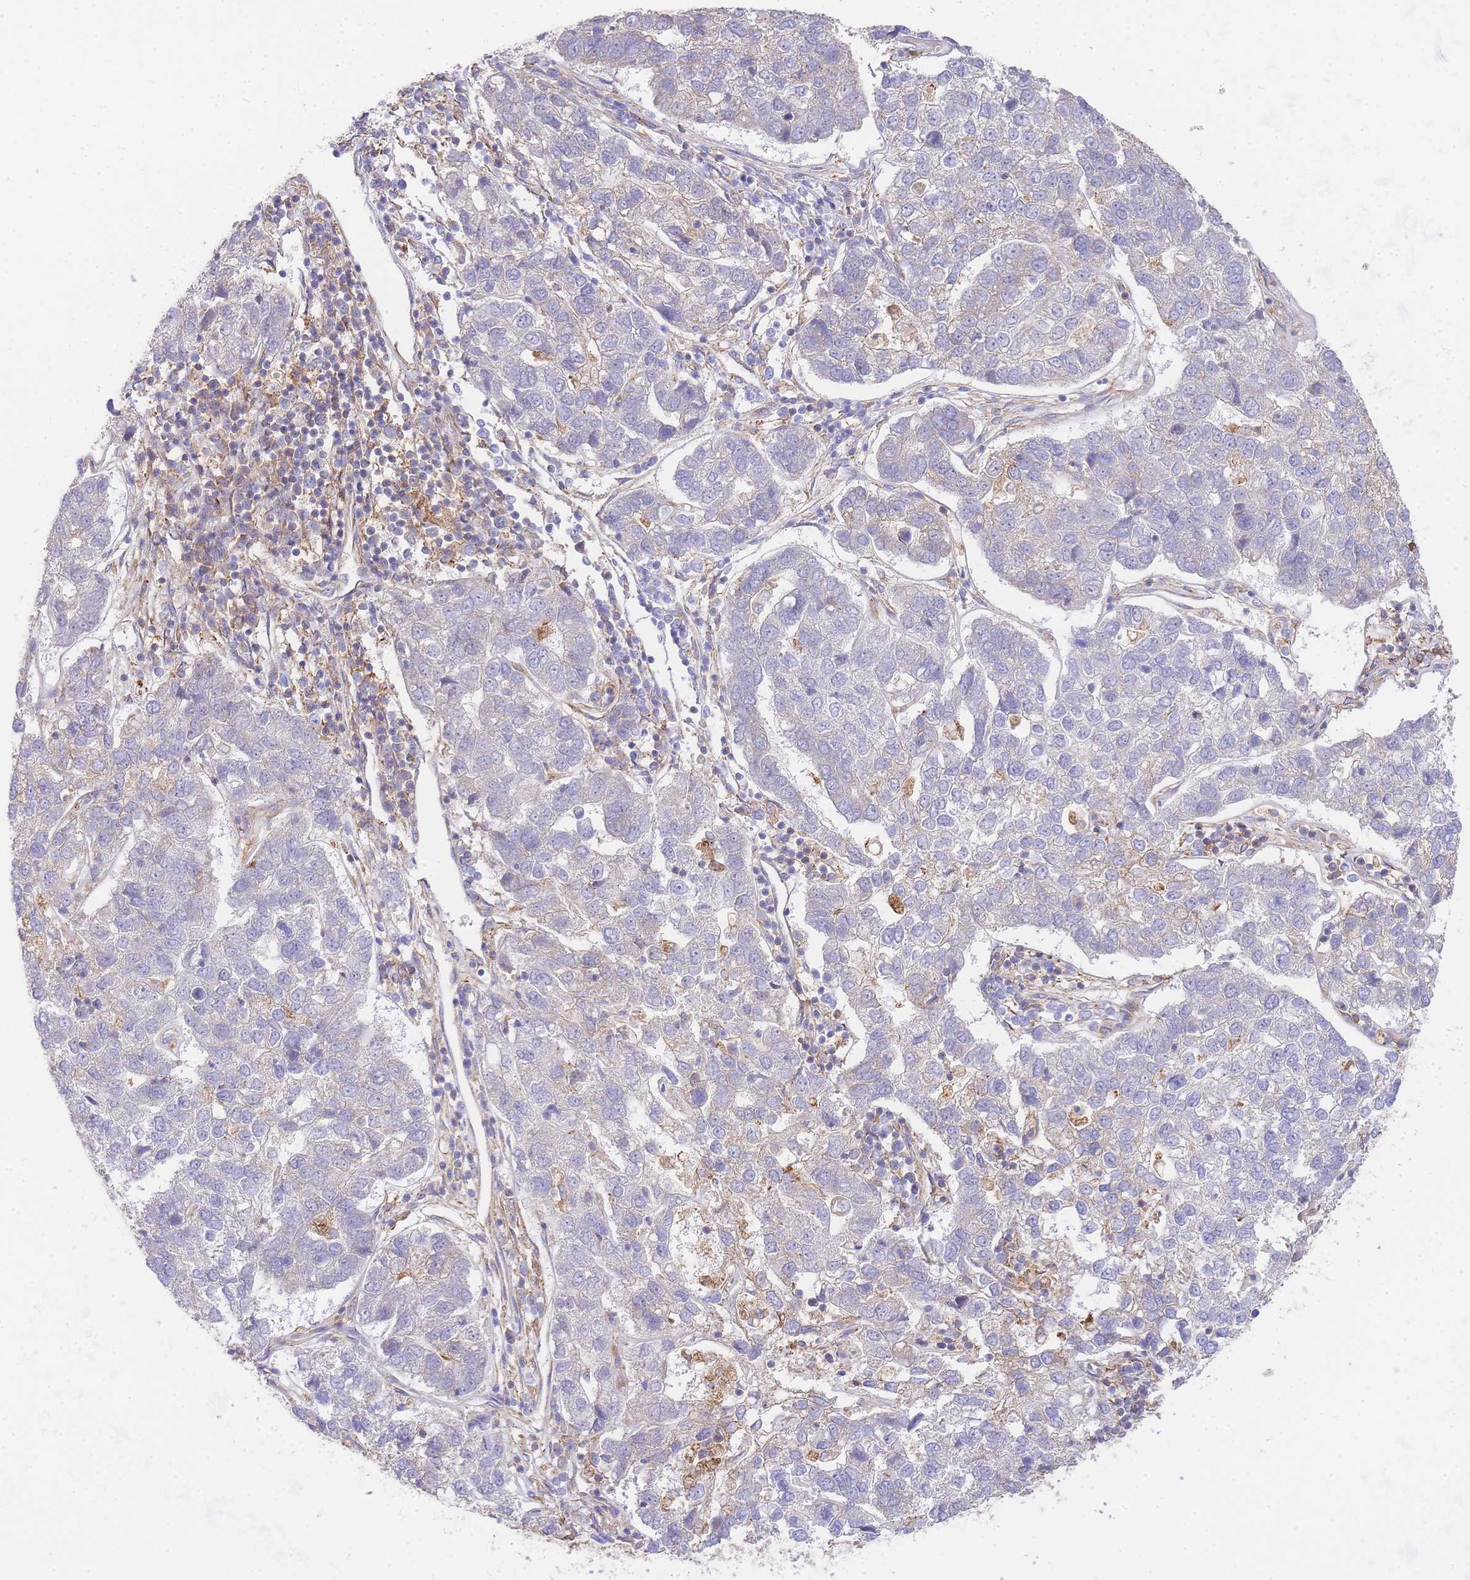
{"staining": {"intensity": "negative", "quantity": "none", "location": "none"}, "tissue": "pancreatic cancer", "cell_type": "Tumor cells", "image_type": "cancer", "snomed": [{"axis": "morphology", "description": "Adenocarcinoma, NOS"}, {"axis": "topography", "description": "Pancreas"}], "caption": "Micrograph shows no protein expression in tumor cells of pancreatic cancer (adenocarcinoma) tissue.", "gene": "INSYN2B", "patient": {"sex": "female", "age": 61}}